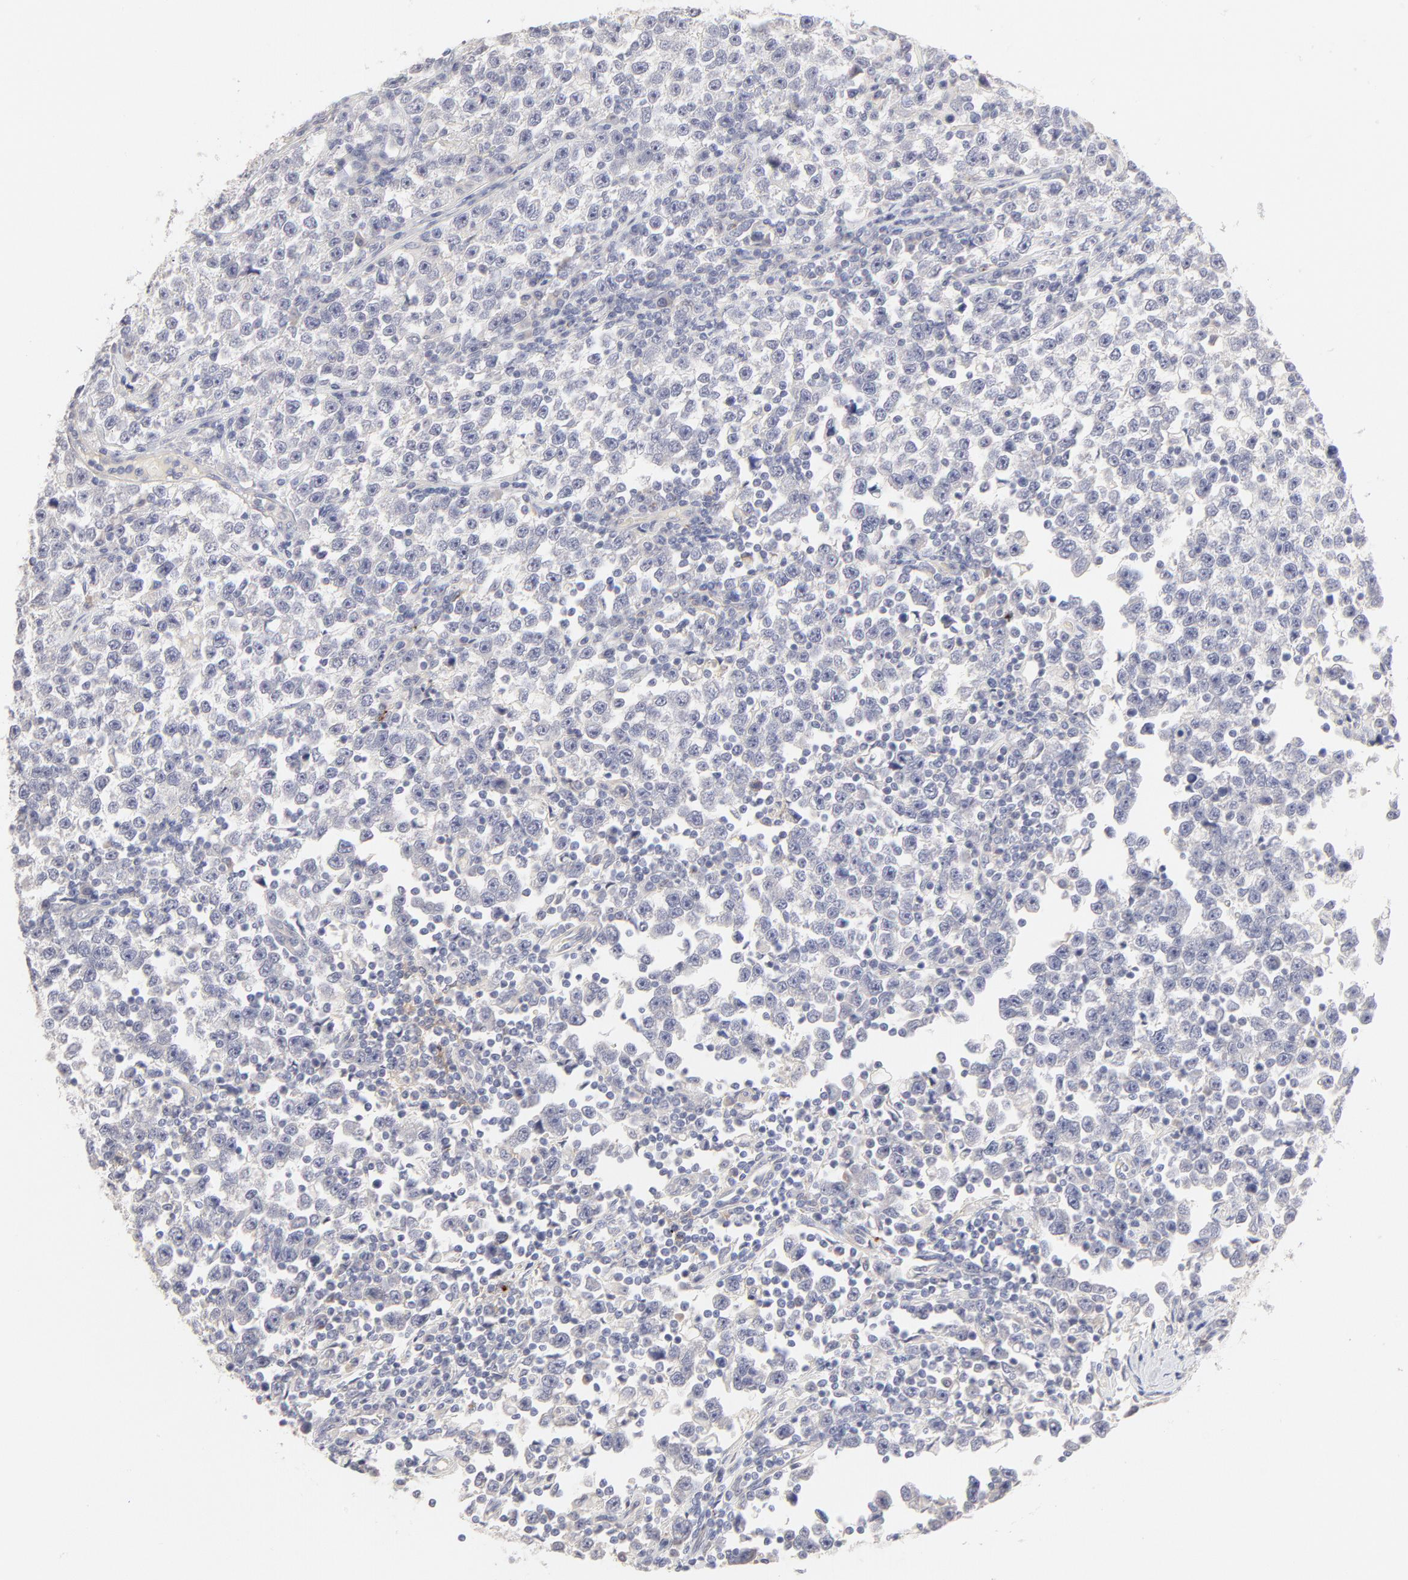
{"staining": {"intensity": "negative", "quantity": "none", "location": "none"}, "tissue": "testis cancer", "cell_type": "Tumor cells", "image_type": "cancer", "snomed": [{"axis": "morphology", "description": "Seminoma, NOS"}, {"axis": "topography", "description": "Testis"}], "caption": "Immunohistochemistry histopathology image of neoplastic tissue: human testis seminoma stained with DAB displays no significant protein positivity in tumor cells.", "gene": "ELF3", "patient": {"sex": "male", "age": 43}}